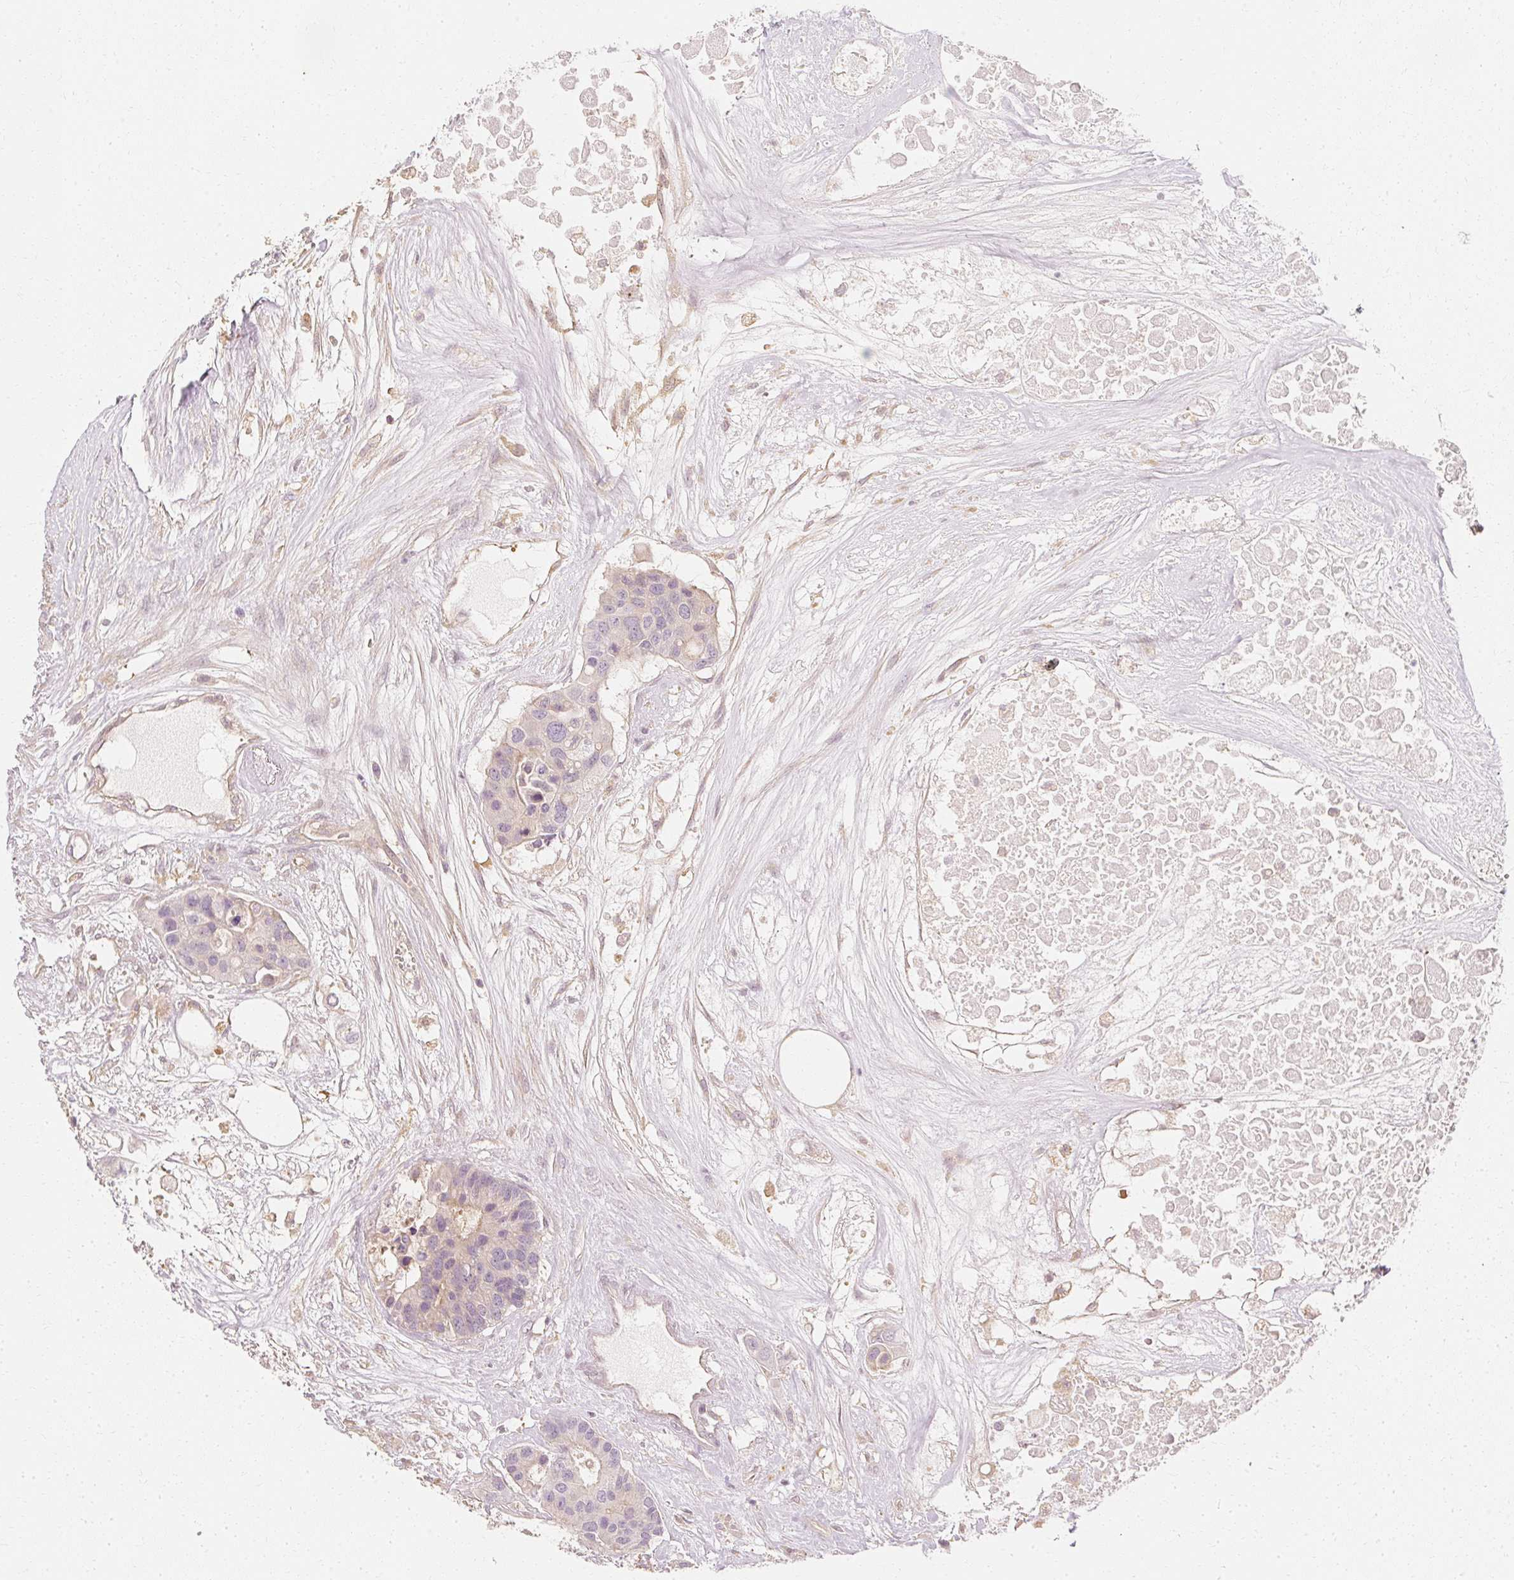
{"staining": {"intensity": "negative", "quantity": "none", "location": "none"}, "tissue": "colorectal cancer", "cell_type": "Tumor cells", "image_type": "cancer", "snomed": [{"axis": "morphology", "description": "Adenocarcinoma, NOS"}, {"axis": "topography", "description": "Colon"}], "caption": "An immunohistochemistry micrograph of colorectal adenocarcinoma is shown. There is no staining in tumor cells of colorectal adenocarcinoma.", "gene": "GNAQ", "patient": {"sex": "male", "age": 77}}